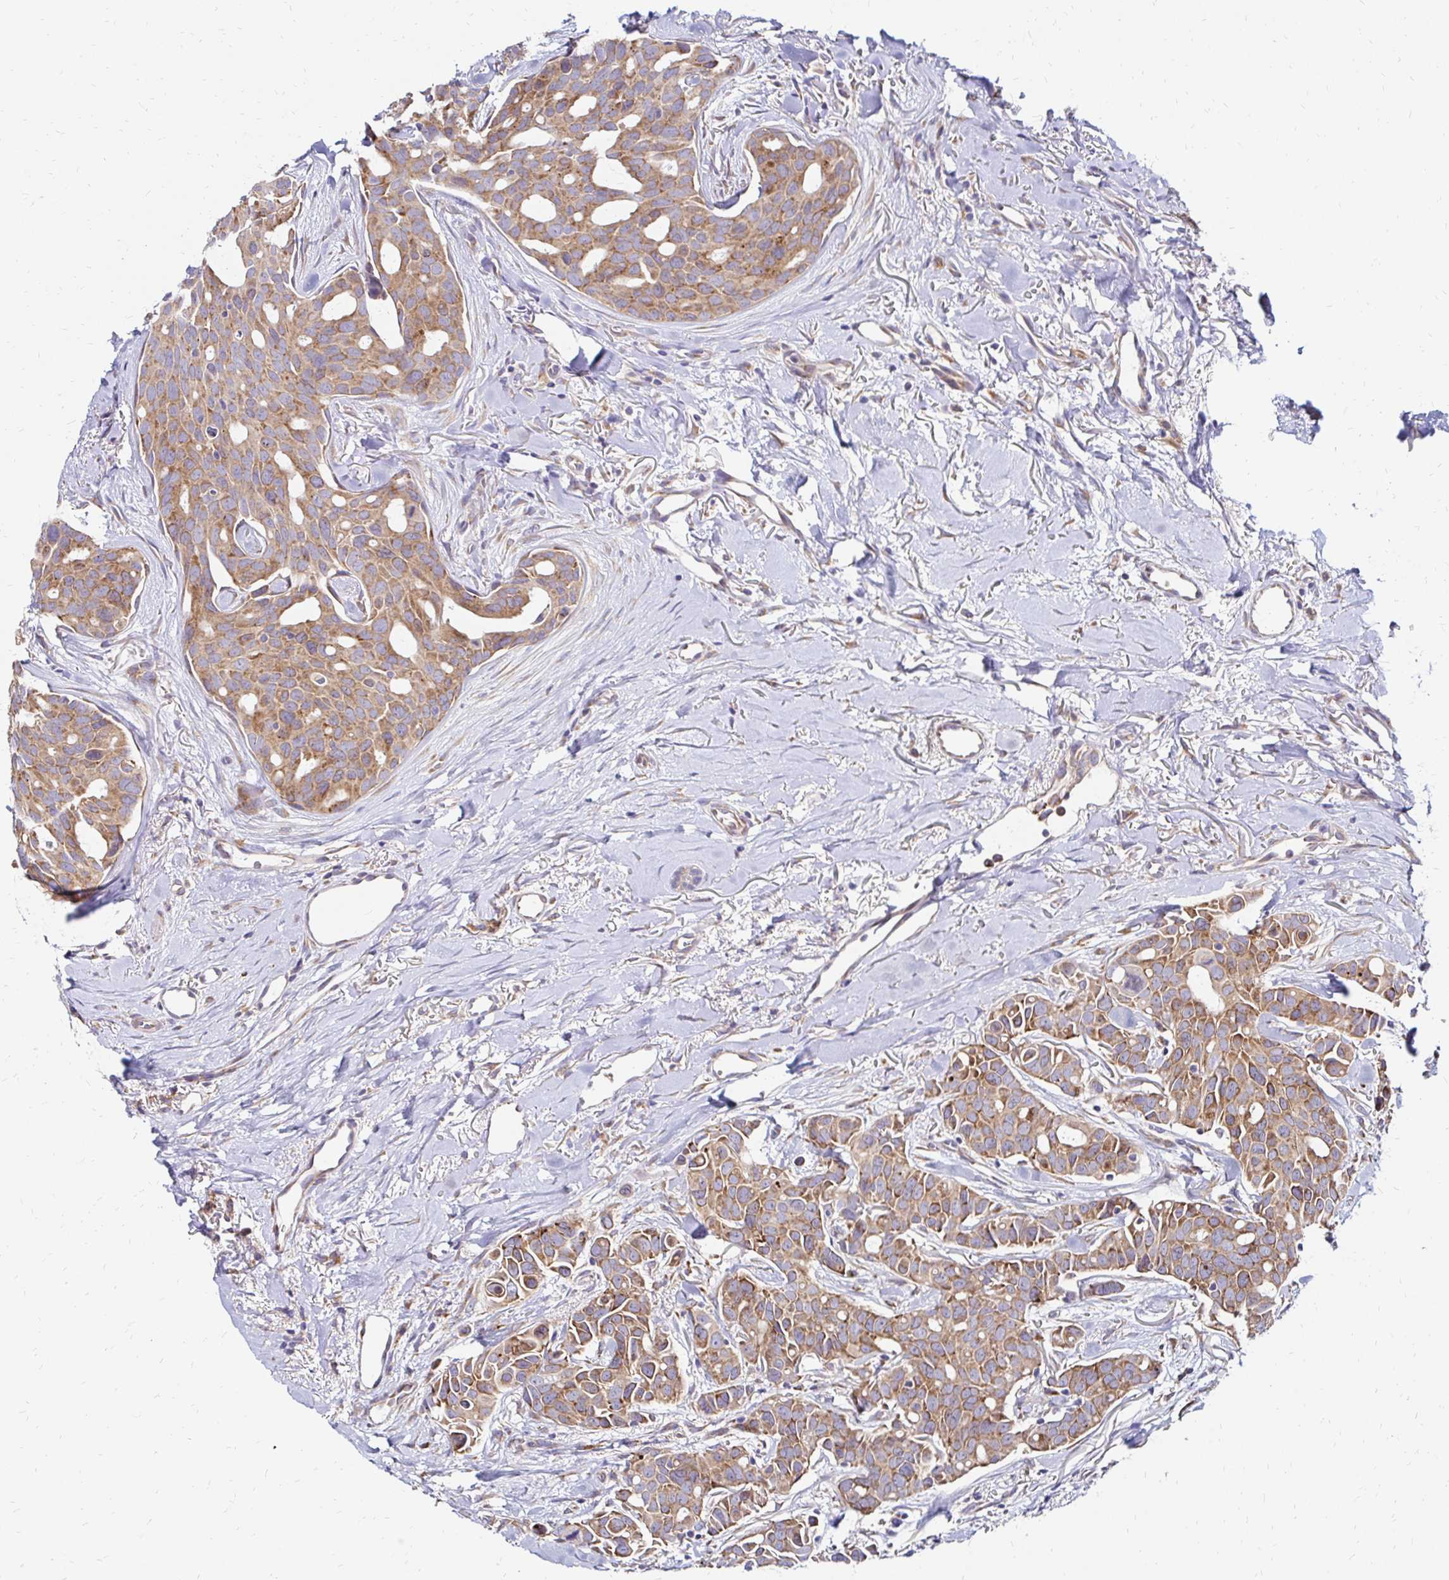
{"staining": {"intensity": "moderate", "quantity": ">75%", "location": "cytoplasmic/membranous"}, "tissue": "breast cancer", "cell_type": "Tumor cells", "image_type": "cancer", "snomed": [{"axis": "morphology", "description": "Duct carcinoma"}, {"axis": "topography", "description": "Breast"}], "caption": "A high-resolution micrograph shows IHC staining of breast cancer (invasive ductal carcinoma), which shows moderate cytoplasmic/membranous staining in approximately >75% of tumor cells.", "gene": "IDUA", "patient": {"sex": "female", "age": 54}}